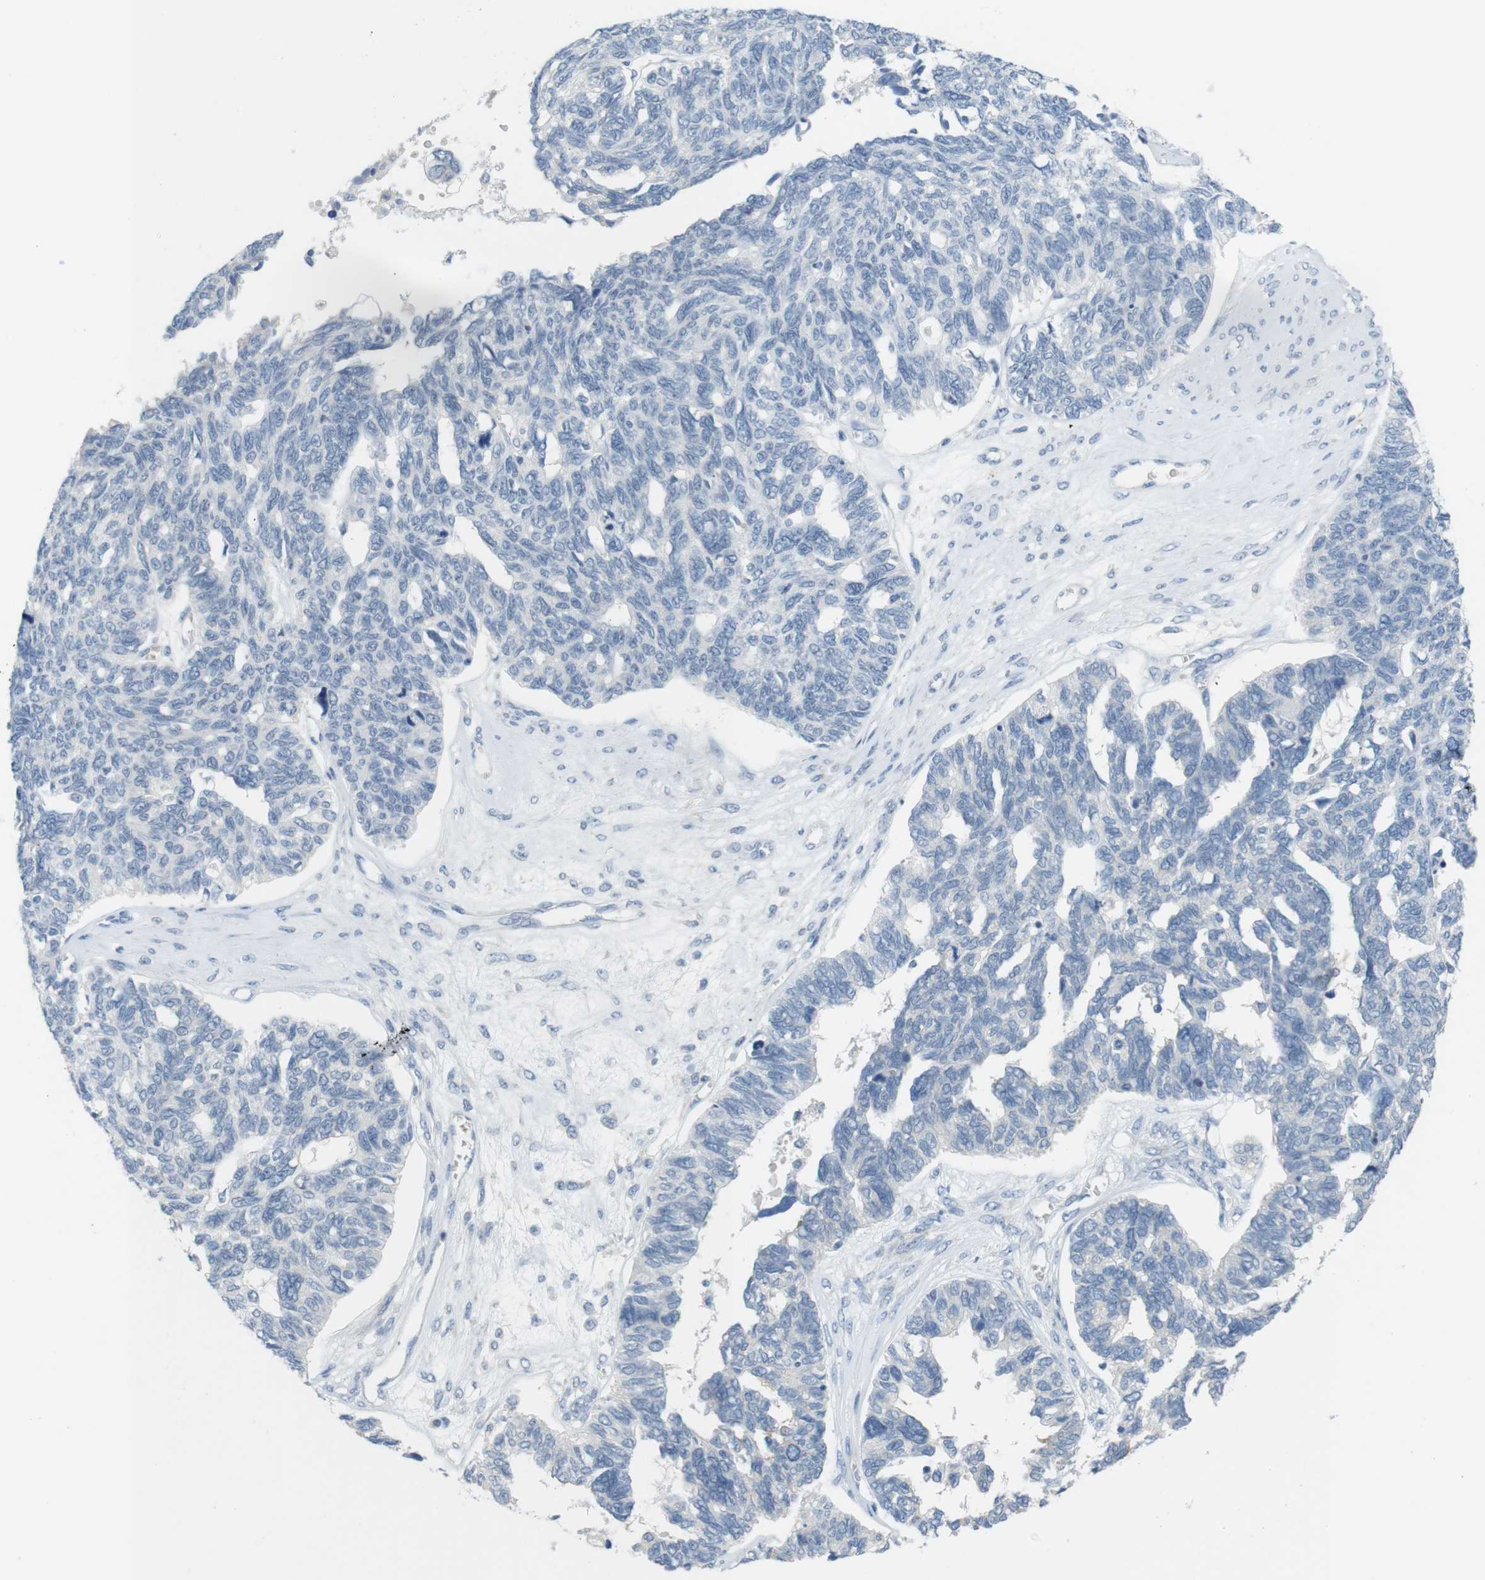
{"staining": {"intensity": "negative", "quantity": "none", "location": "none"}, "tissue": "ovarian cancer", "cell_type": "Tumor cells", "image_type": "cancer", "snomed": [{"axis": "morphology", "description": "Cystadenocarcinoma, serous, NOS"}, {"axis": "topography", "description": "Ovary"}], "caption": "Protein analysis of ovarian cancer reveals no significant positivity in tumor cells.", "gene": "LRRK2", "patient": {"sex": "female", "age": 79}}